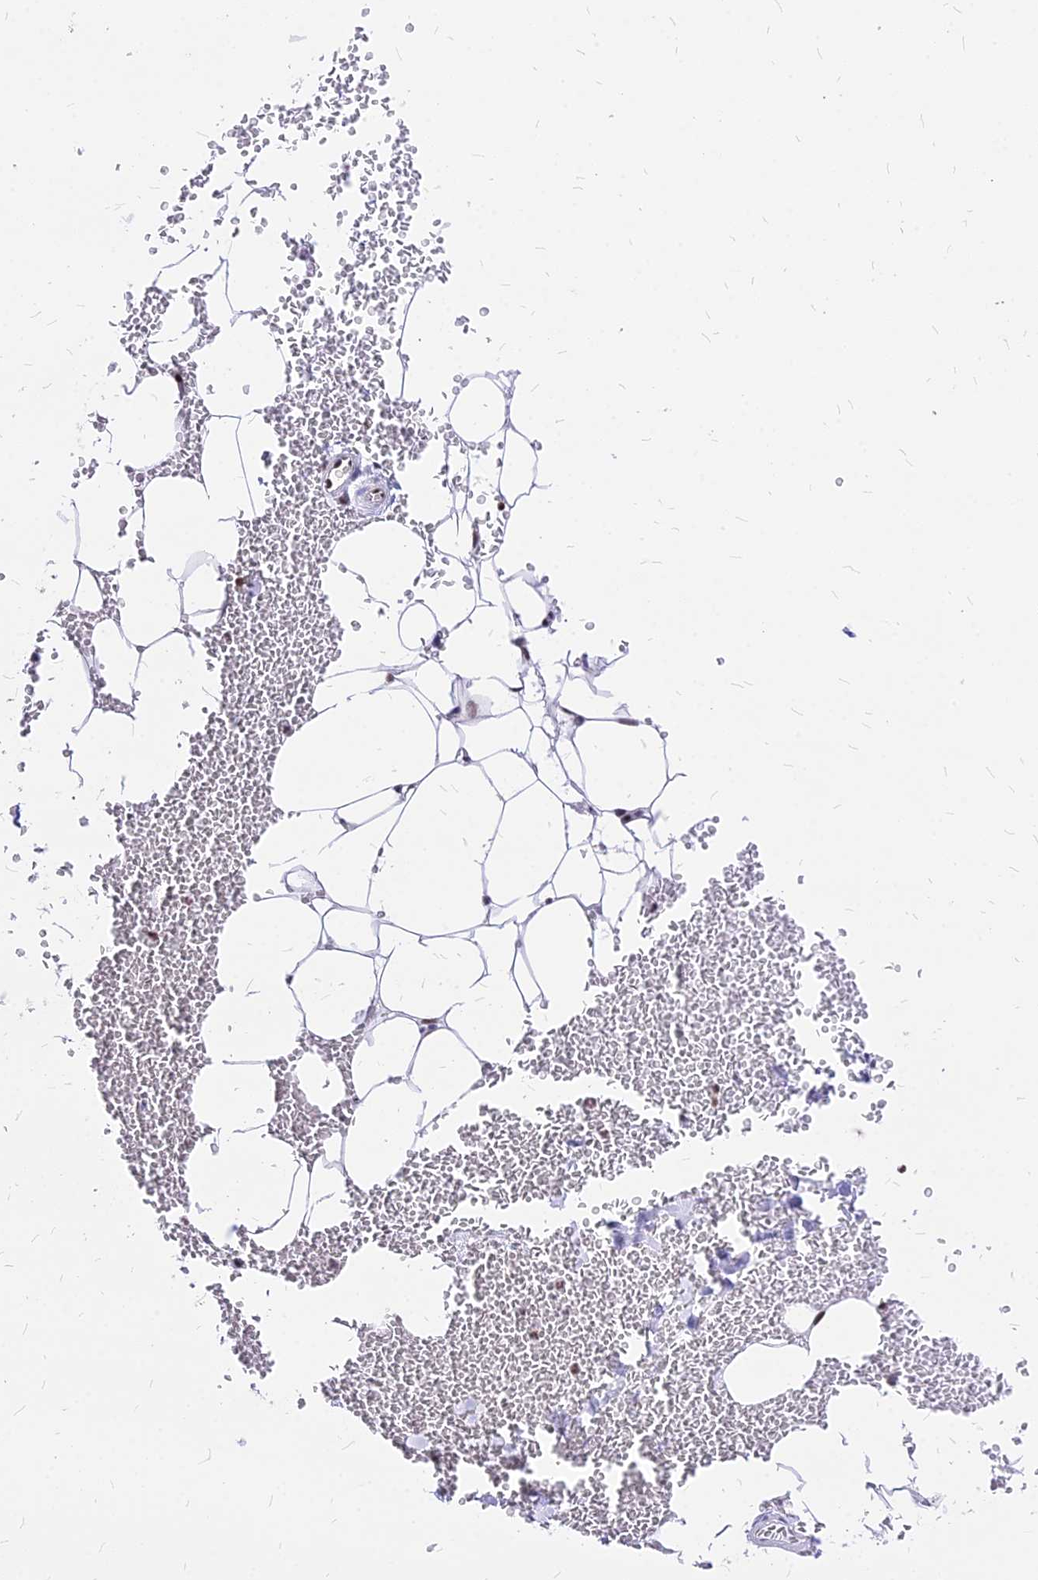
{"staining": {"intensity": "weak", "quantity": "25%-75%", "location": "nuclear"}, "tissue": "adipose tissue", "cell_type": "Adipocytes", "image_type": "normal", "snomed": [{"axis": "morphology", "description": "Normal tissue, NOS"}, {"axis": "topography", "description": "Adipose tissue"}, {"axis": "topography", "description": "Peripheral nerve tissue"}], "caption": "DAB immunohistochemical staining of normal adipose tissue exhibits weak nuclear protein positivity in approximately 25%-75% of adipocytes.", "gene": "PAXX", "patient": {"sex": "male", "age": 52}}